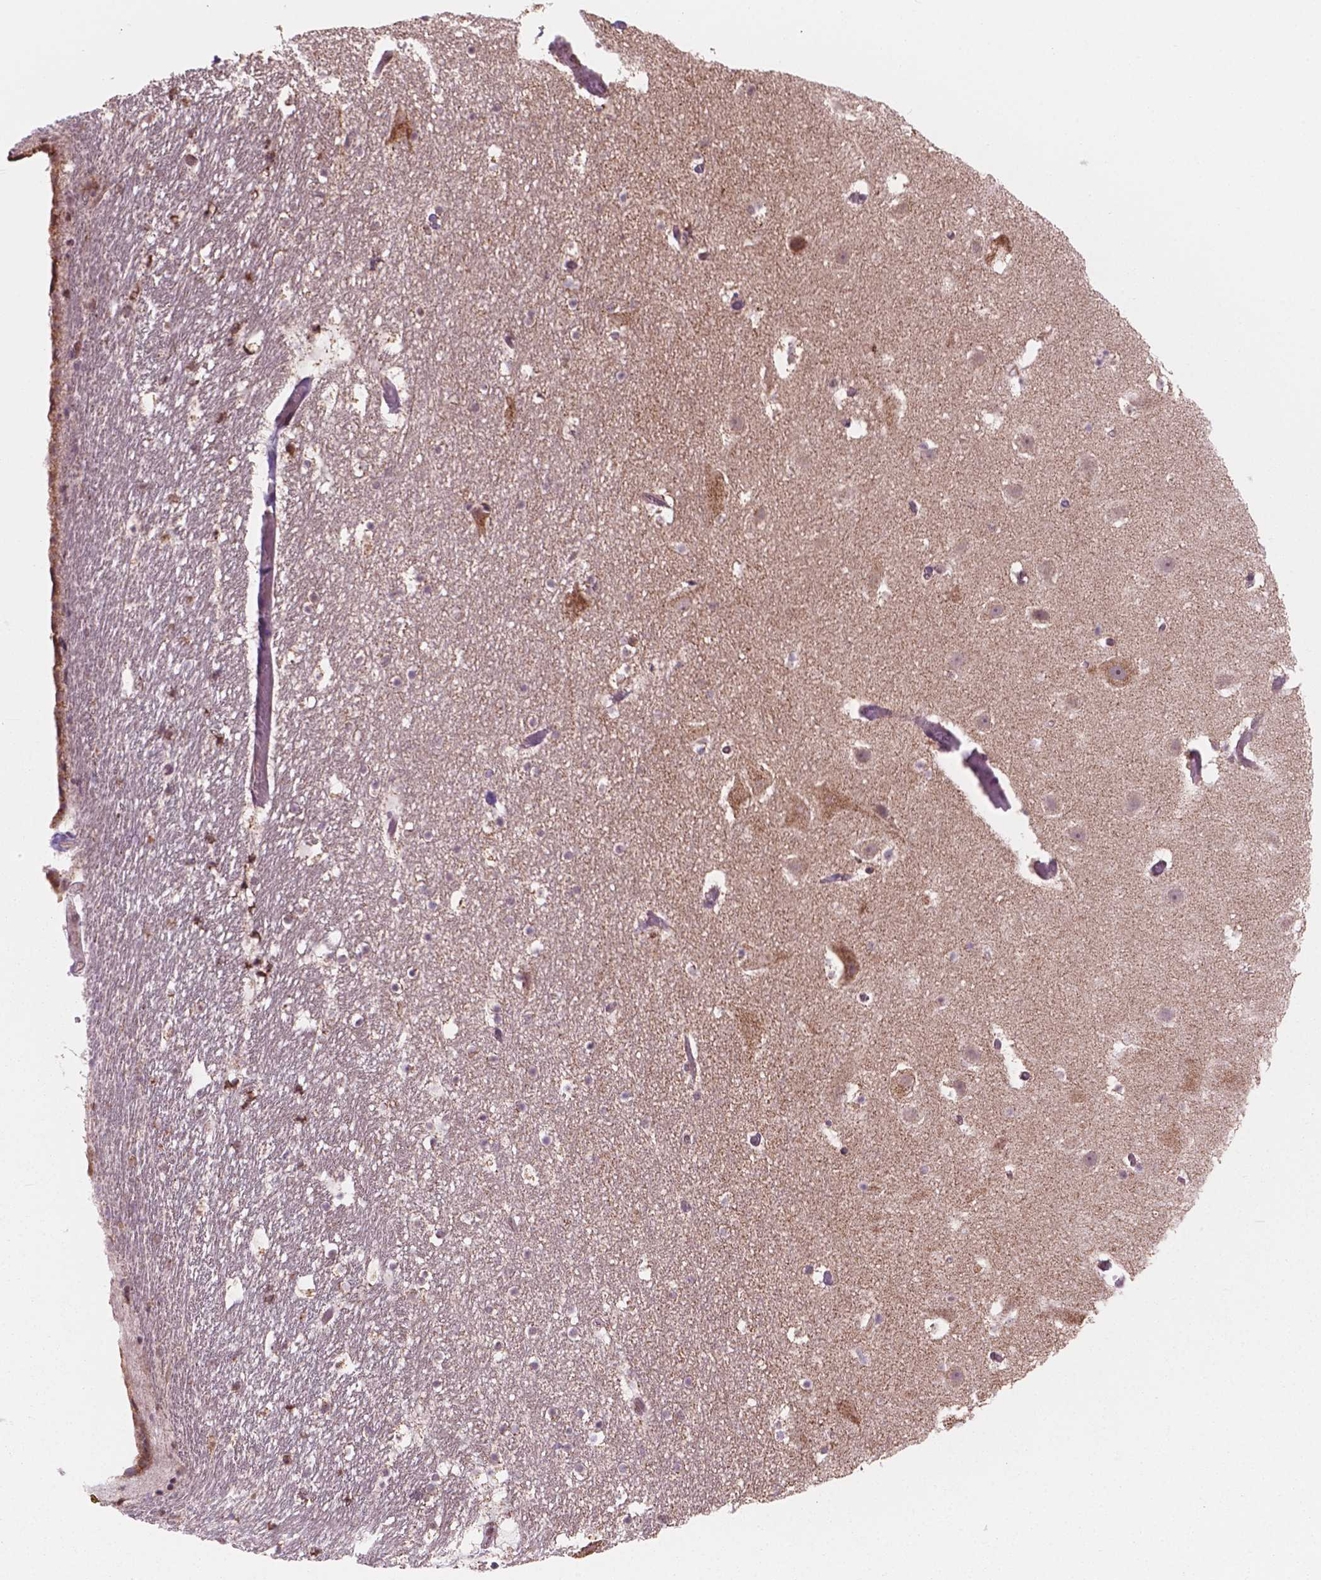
{"staining": {"intensity": "moderate", "quantity": "<25%", "location": "nuclear"}, "tissue": "hippocampus", "cell_type": "Glial cells", "image_type": "normal", "snomed": [{"axis": "morphology", "description": "Normal tissue, NOS"}, {"axis": "topography", "description": "Hippocampus"}], "caption": "Immunohistochemical staining of benign hippocampus shows low levels of moderate nuclear positivity in about <25% of glial cells. (brown staining indicates protein expression, while blue staining denotes nuclei).", "gene": "NDUFA10", "patient": {"sex": "male", "age": 26}}